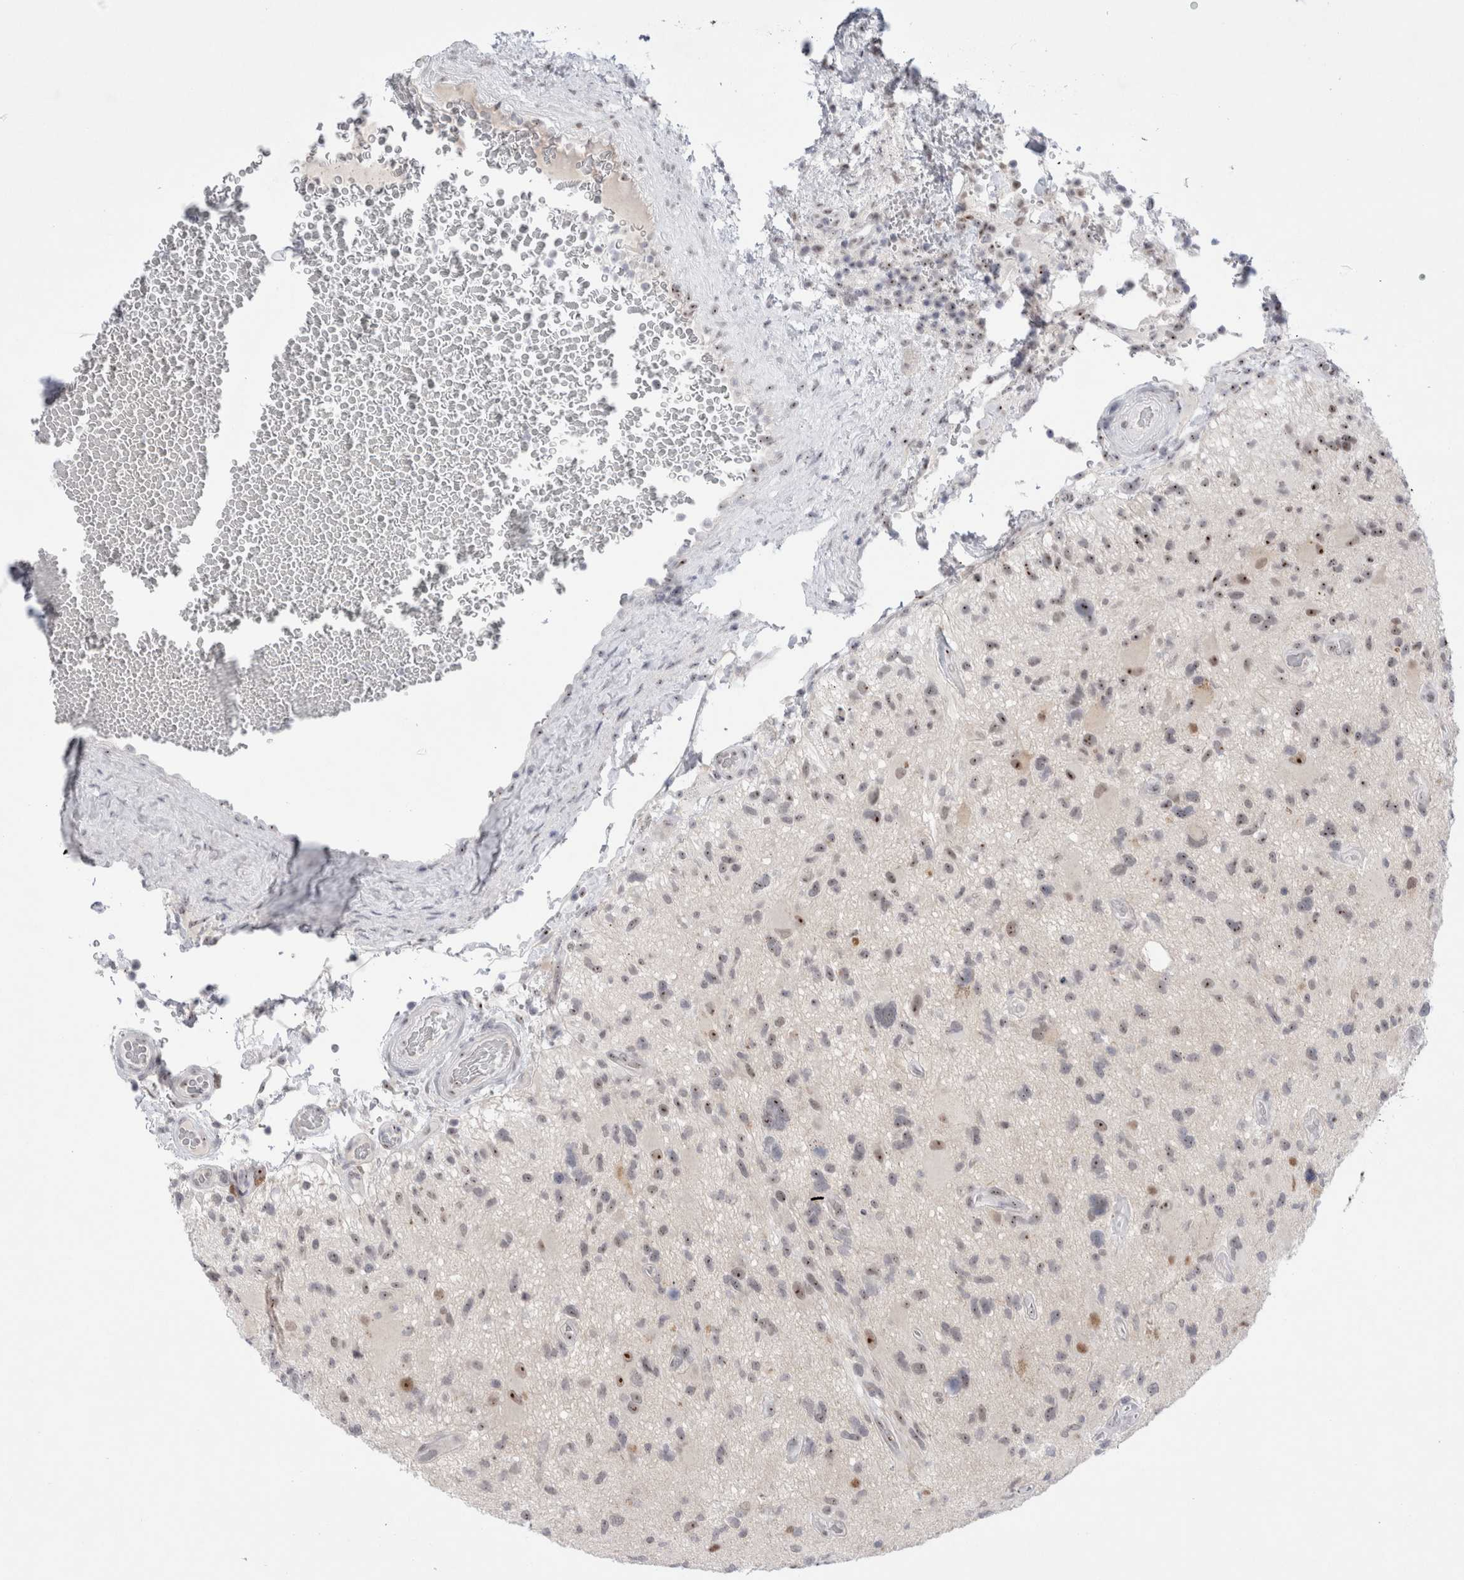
{"staining": {"intensity": "moderate", "quantity": "25%-75%", "location": "nuclear"}, "tissue": "glioma", "cell_type": "Tumor cells", "image_type": "cancer", "snomed": [{"axis": "morphology", "description": "Glioma, malignant, High grade"}, {"axis": "topography", "description": "Brain"}], "caption": "This photomicrograph exhibits malignant high-grade glioma stained with immunohistochemistry to label a protein in brown. The nuclear of tumor cells show moderate positivity for the protein. Nuclei are counter-stained blue.", "gene": "CERS5", "patient": {"sex": "male", "age": 33}}